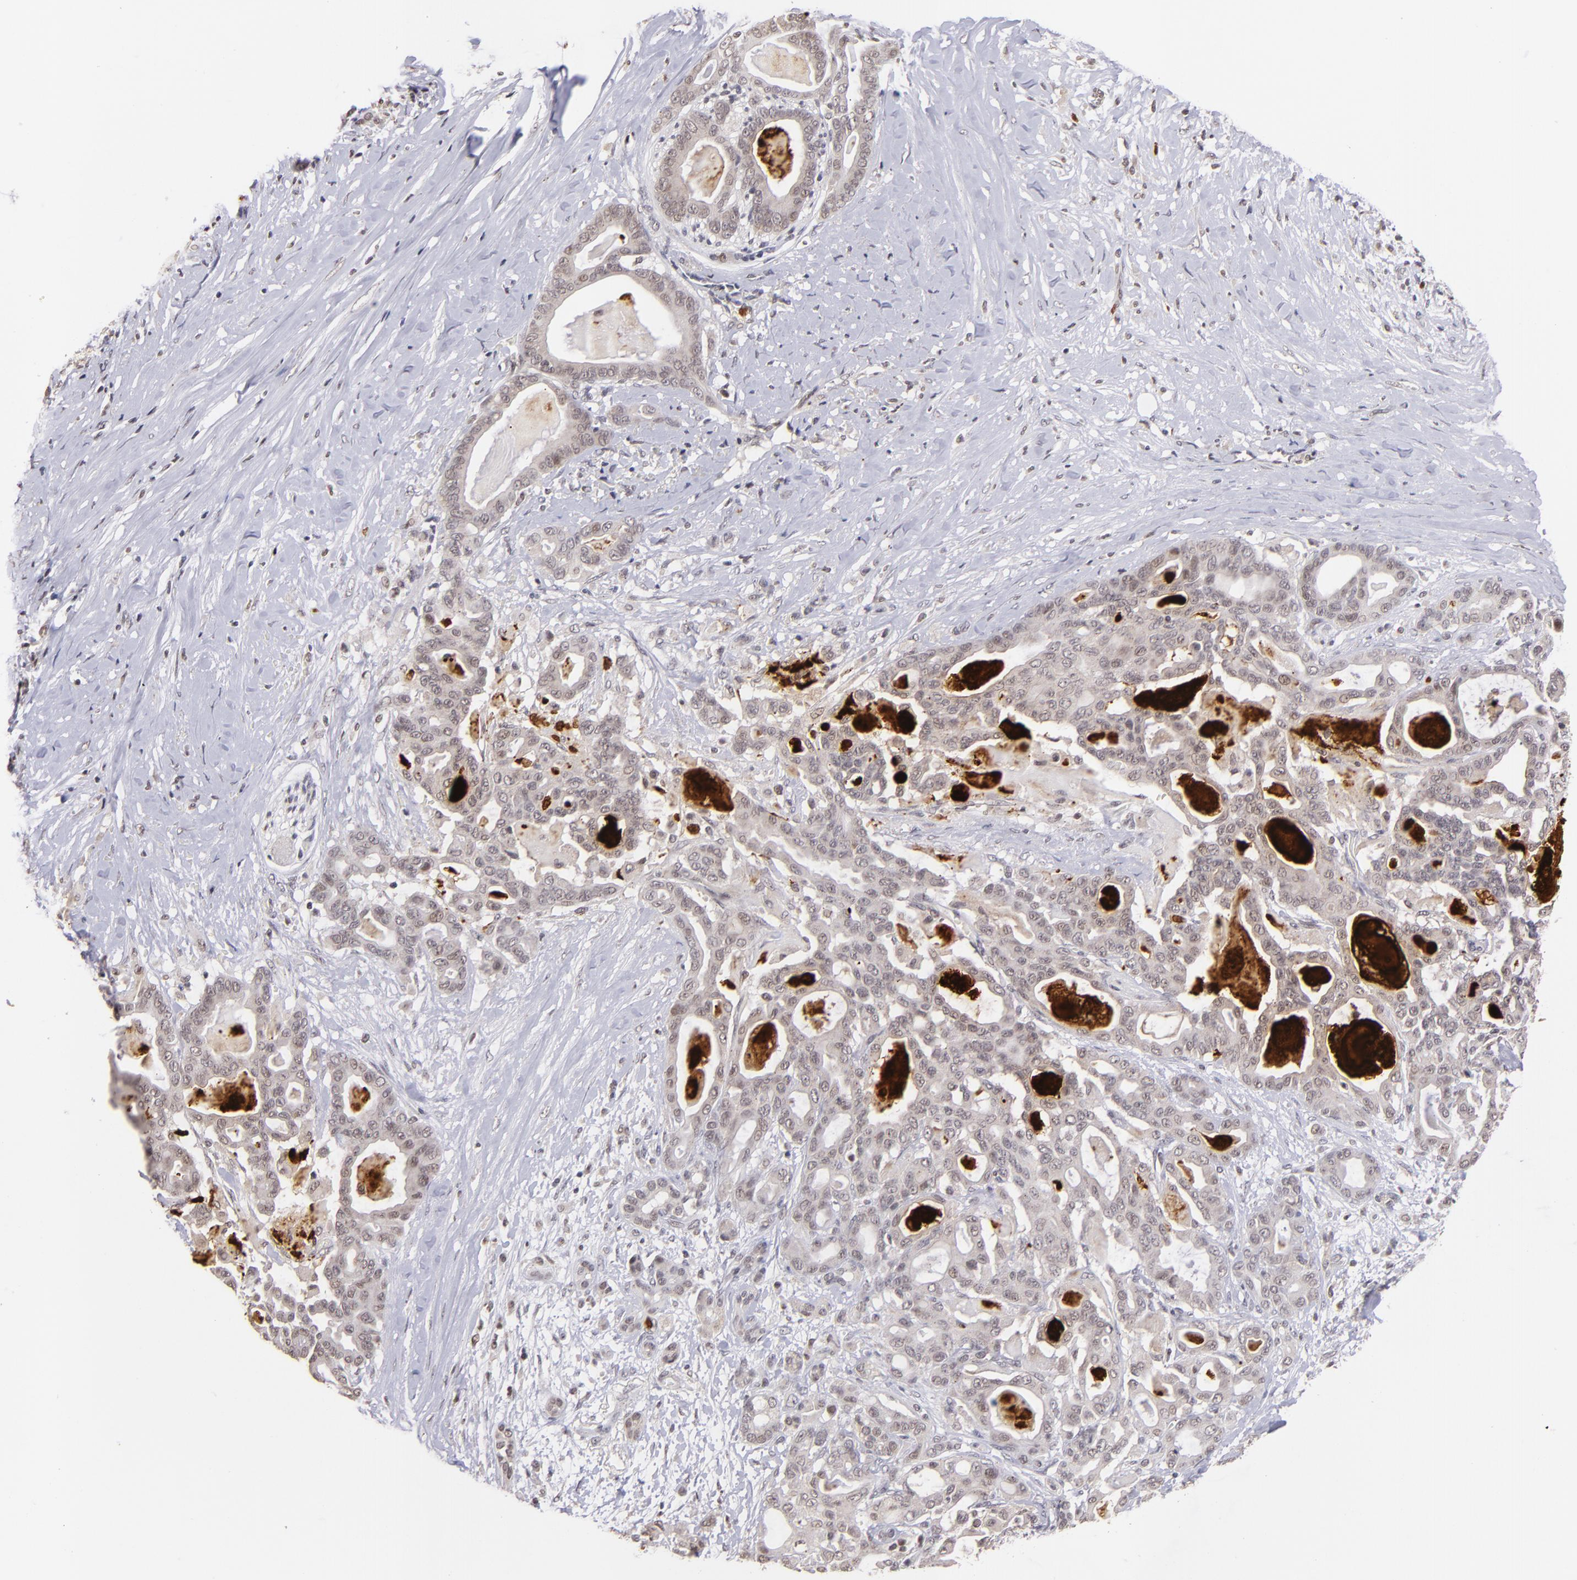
{"staining": {"intensity": "negative", "quantity": "none", "location": "none"}, "tissue": "pancreatic cancer", "cell_type": "Tumor cells", "image_type": "cancer", "snomed": [{"axis": "morphology", "description": "Adenocarcinoma, NOS"}, {"axis": "topography", "description": "Pancreas"}], "caption": "Pancreatic cancer was stained to show a protein in brown. There is no significant positivity in tumor cells.", "gene": "RXRG", "patient": {"sex": "male", "age": 63}}